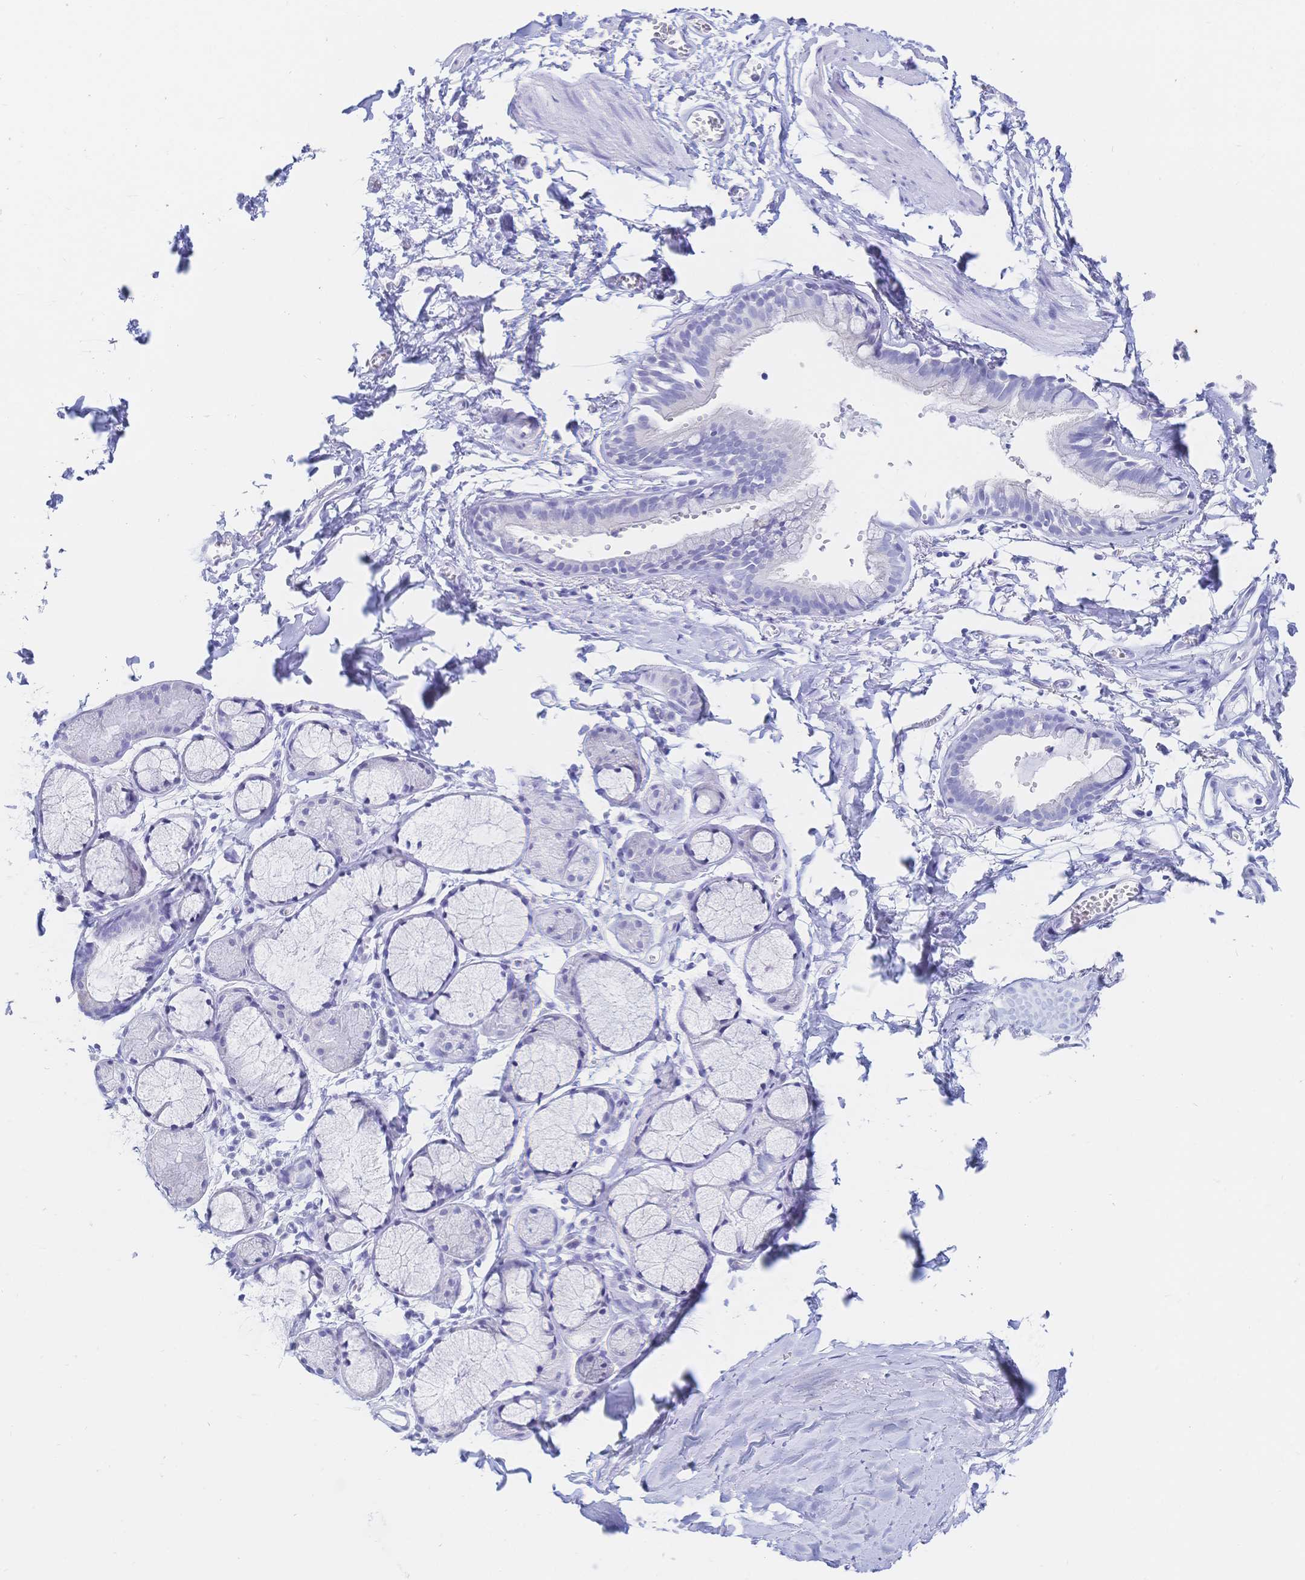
{"staining": {"intensity": "negative", "quantity": "none", "location": "none"}, "tissue": "bronchus", "cell_type": "Respiratory epithelial cells", "image_type": "normal", "snomed": [{"axis": "morphology", "description": "Normal tissue, NOS"}, {"axis": "topography", "description": "Cartilage tissue"}, {"axis": "topography", "description": "Bronchus"}, {"axis": "topography", "description": "Peripheral nerve tissue"}], "caption": "Immunohistochemical staining of normal human bronchus displays no significant expression in respiratory epithelial cells.", "gene": "MEP1B", "patient": {"sex": "female", "age": 59}}